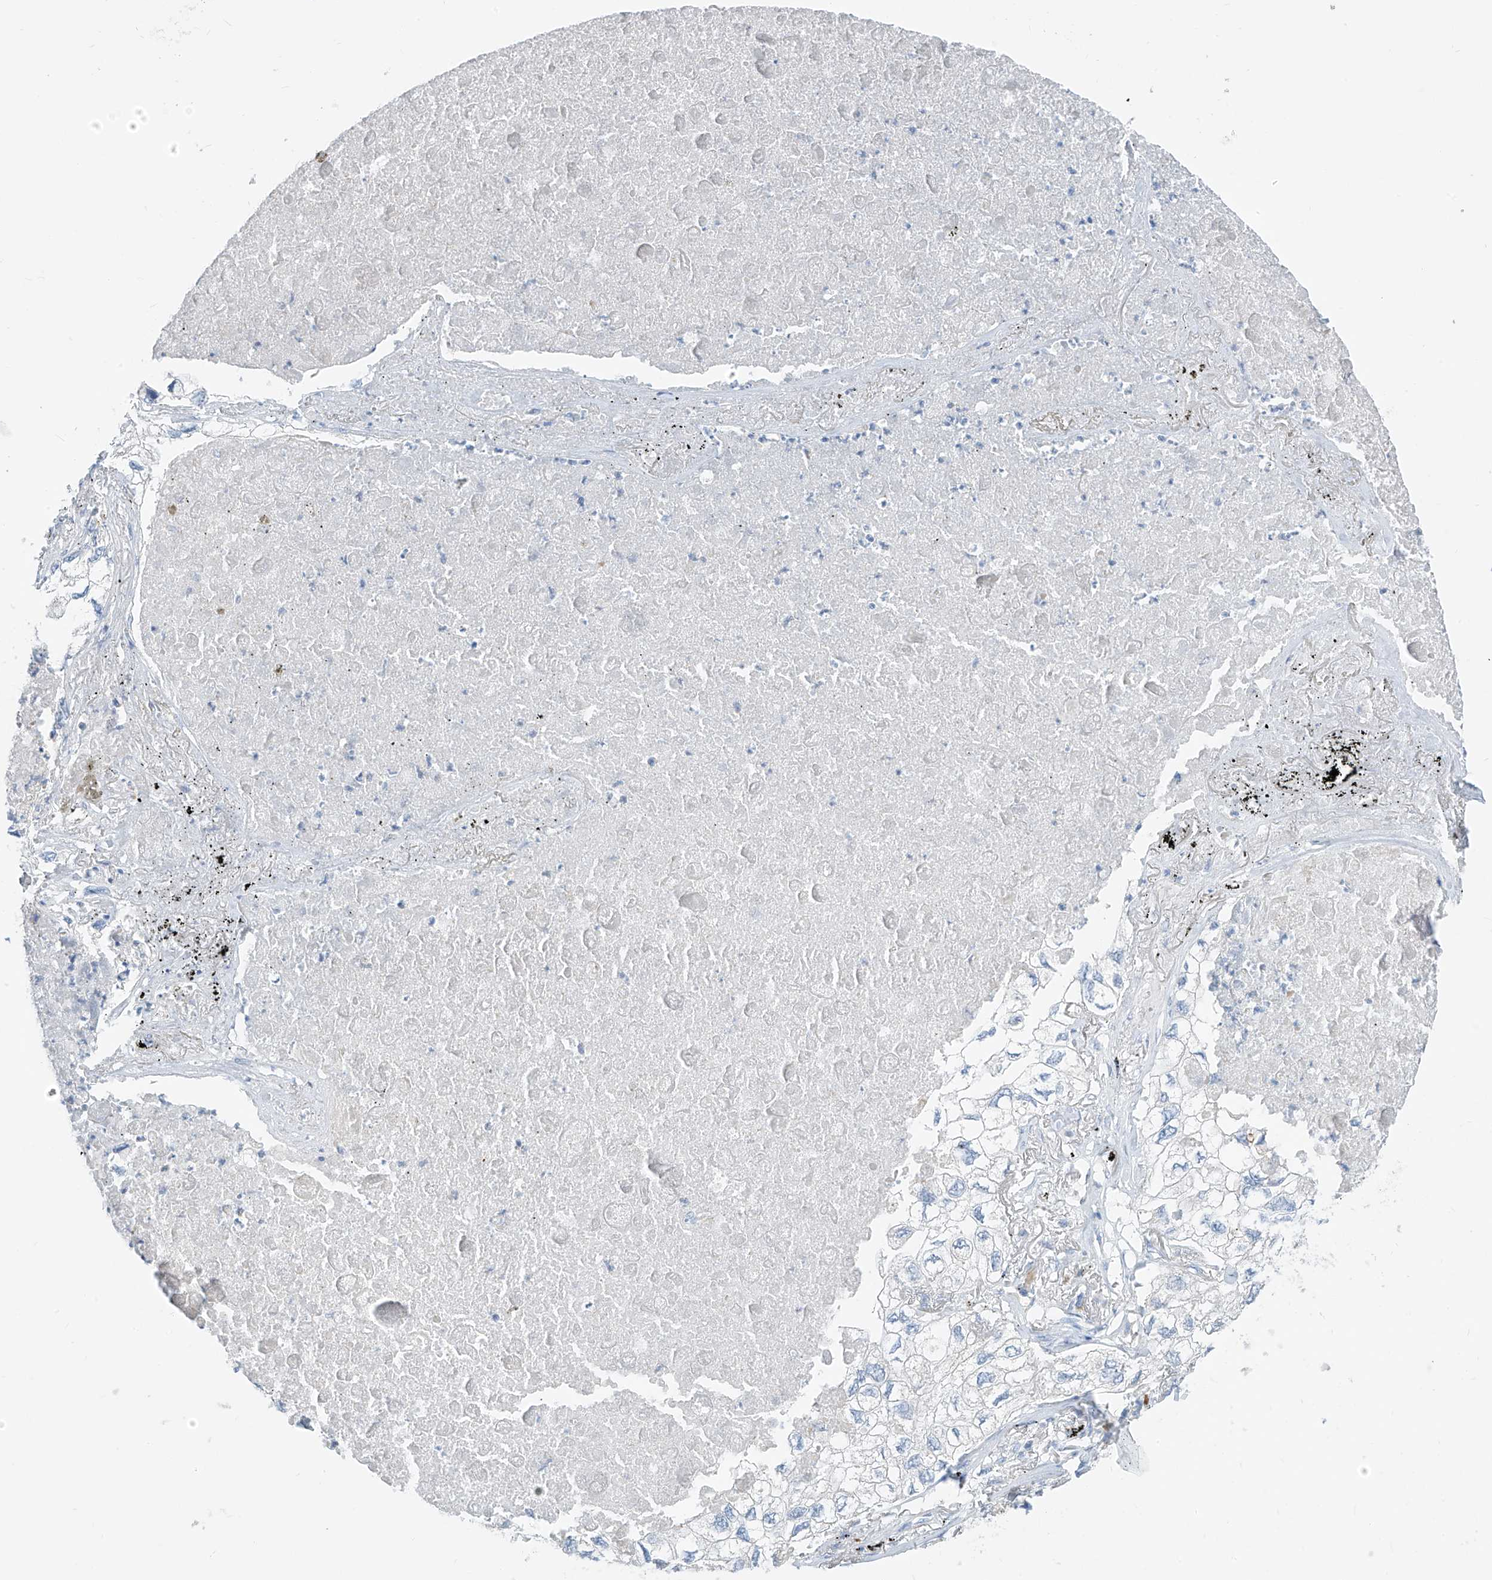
{"staining": {"intensity": "negative", "quantity": "none", "location": "none"}, "tissue": "lung cancer", "cell_type": "Tumor cells", "image_type": "cancer", "snomed": [{"axis": "morphology", "description": "Adenocarcinoma, NOS"}, {"axis": "topography", "description": "Lung"}], "caption": "IHC photomicrograph of neoplastic tissue: lung adenocarcinoma stained with DAB shows no significant protein positivity in tumor cells.", "gene": "ZNF404", "patient": {"sex": "male", "age": 65}}